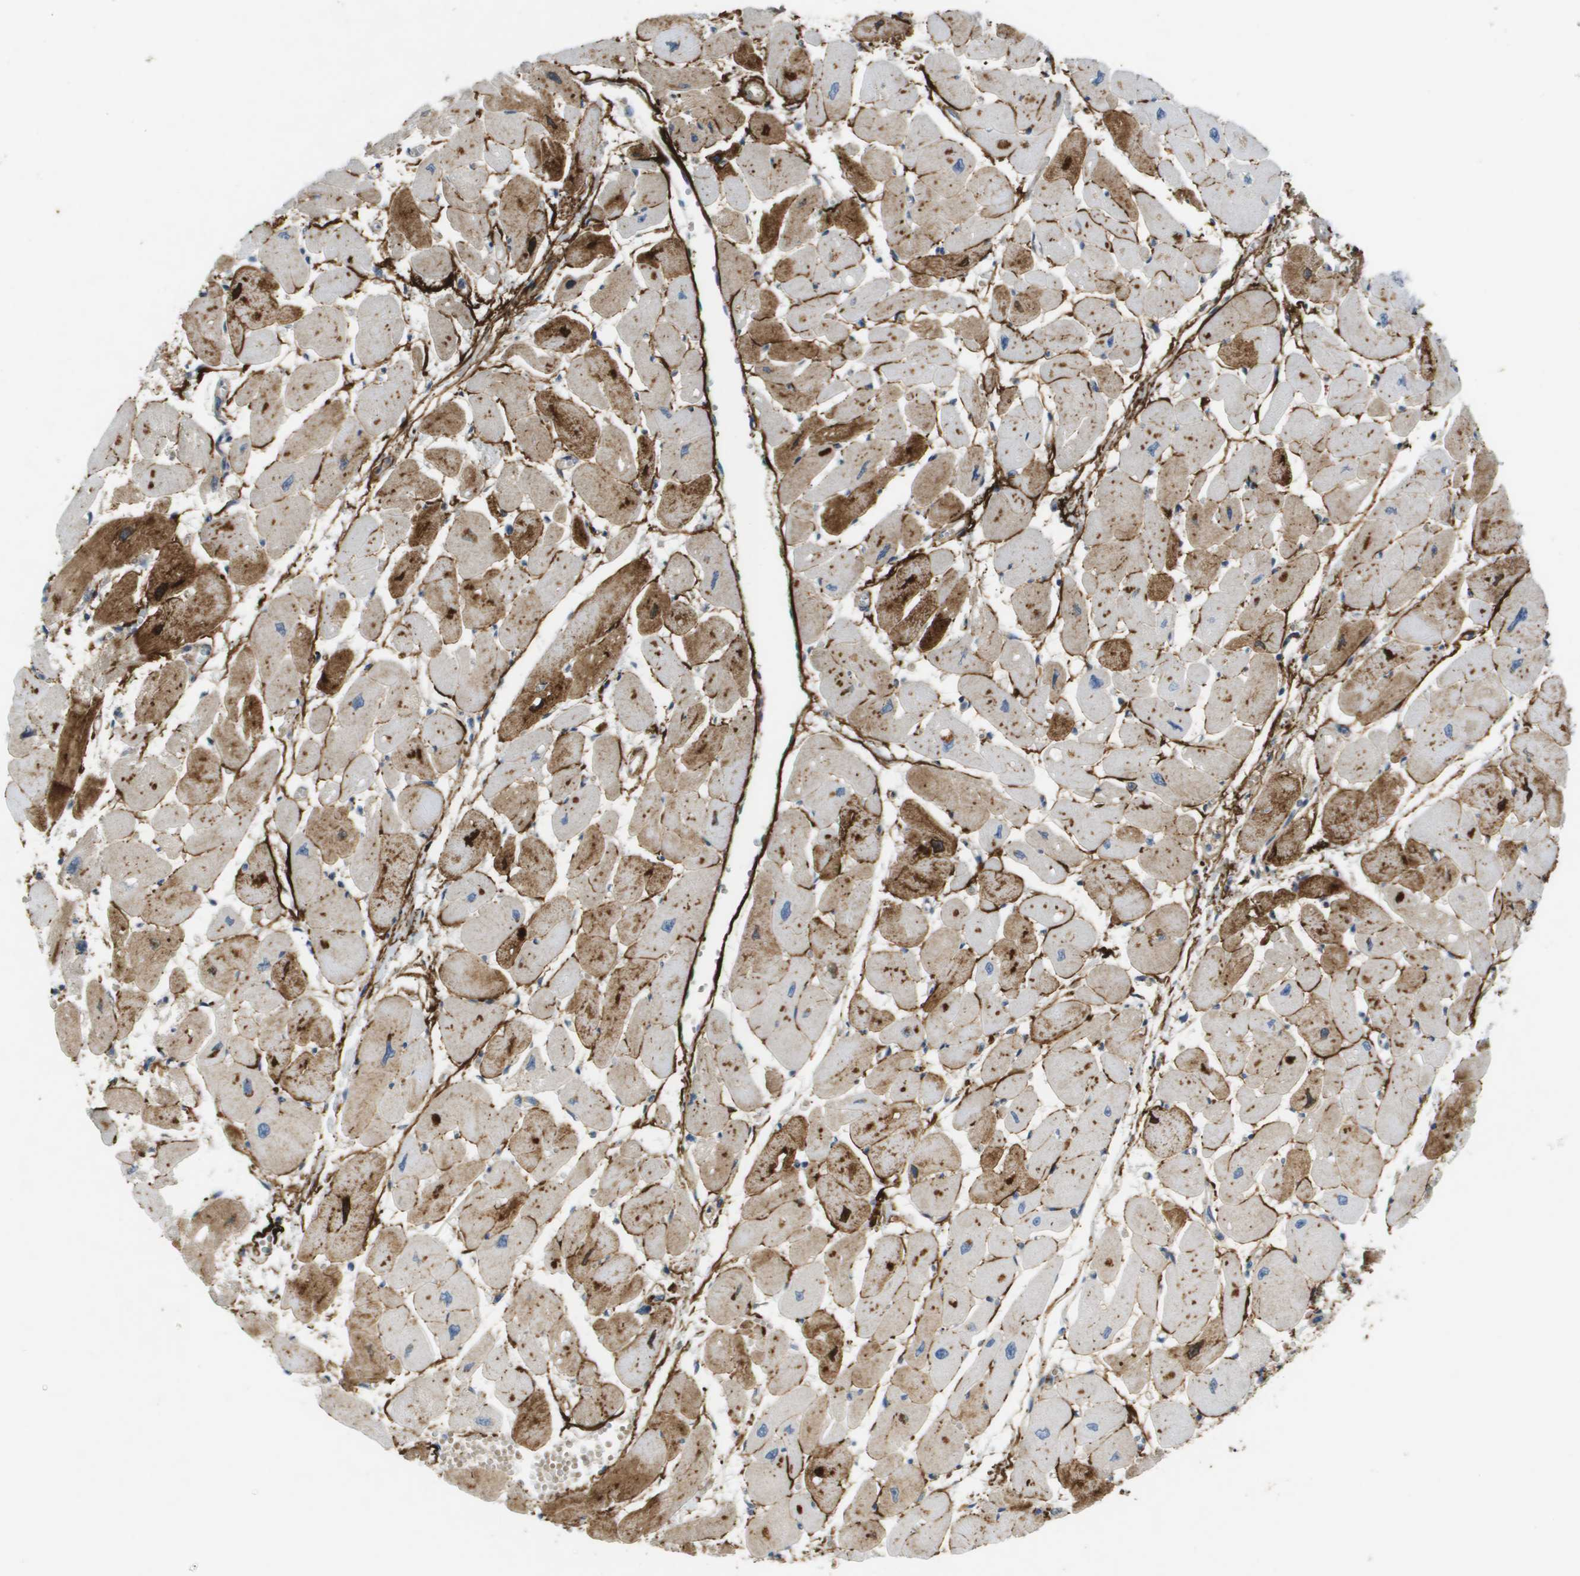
{"staining": {"intensity": "moderate", "quantity": ">75%", "location": "cytoplasmic/membranous"}, "tissue": "heart muscle", "cell_type": "Cardiomyocytes", "image_type": "normal", "snomed": [{"axis": "morphology", "description": "Normal tissue, NOS"}, {"axis": "topography", "description": "Heart"}], "caption": "A brown stain shows moderate cytoplasmic/membranous positivity of a protein in cardiomyocytes of benign human heart muscle.", "gene": "VTN", "patient": {"sex": "female", "age": 54}}